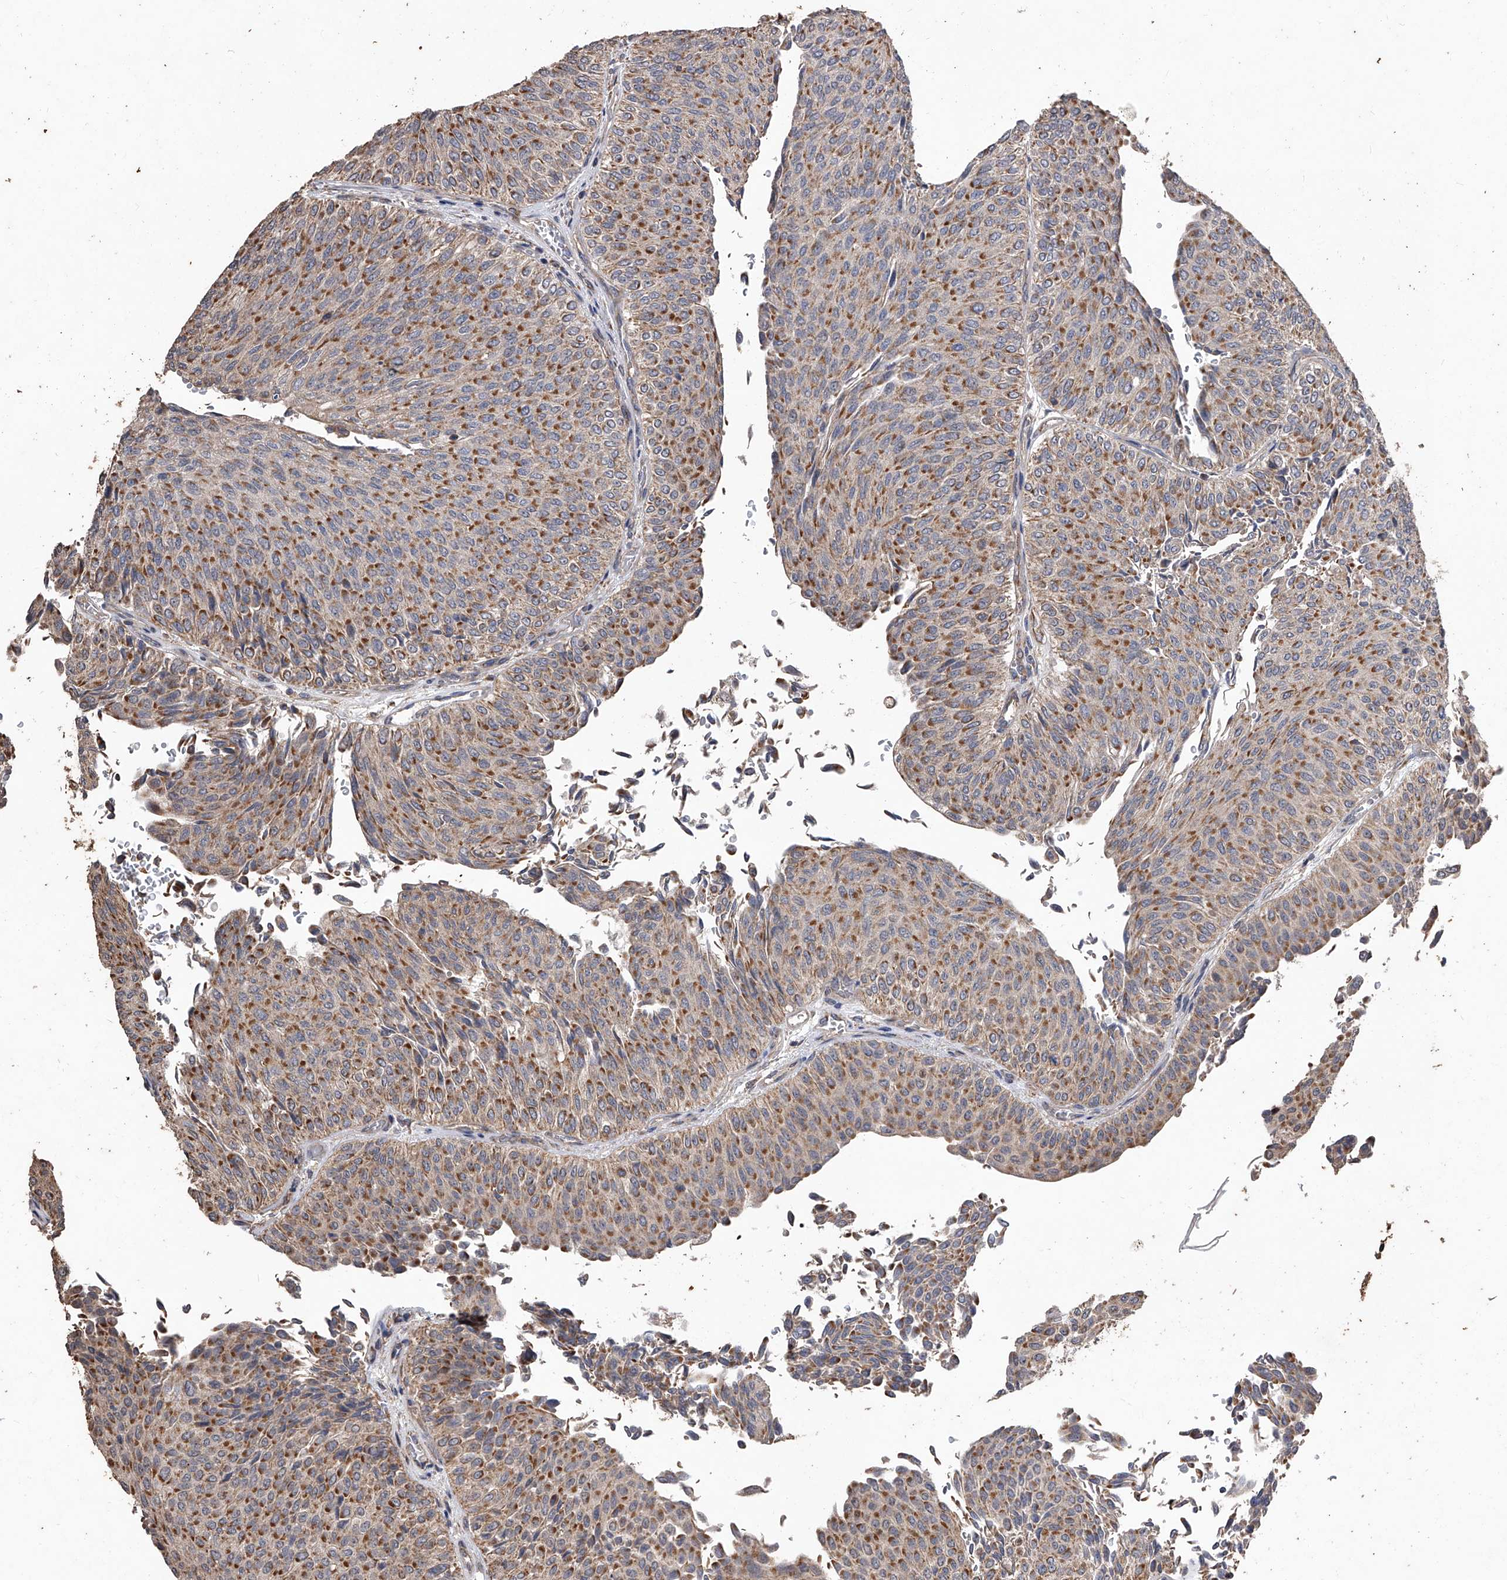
{"staining": {"intensity": "moderate", "quantity": ">75%", "location": "cytoplasmic/membranous"}, "tissue": "urothelial cancer", "cell_type": "Tumor cells", "image_type": "cancer", "snomed": [{"axis": "morphology", "description": "Urothelial carcinoma, Low grade"}, {"axis": "topography", "description": "Urinary bladder"}], "caption": "High-power microscopy captured an IHC photomicrograph of urothelial cancer, revealing moderate cytoplasmic/membranous staining in about >75% of tumor cells. (Stains: DAB in brown, nuclei in blue, Microscopy: brightfield microscopy at high magnification).", "gene": "LTV1", "patient": {"sex": "male", "age": 78}}